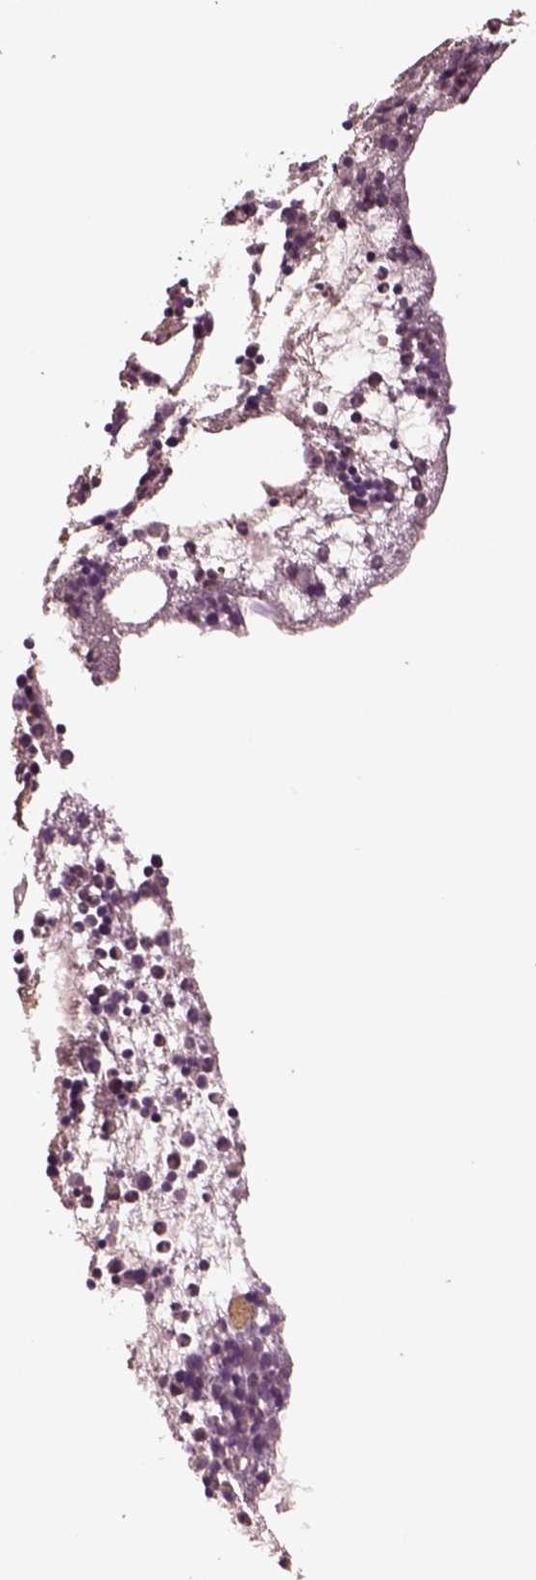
{"staining": {"intensity": "moderate", "quantity": "25%-75%", "location": "cytoplasmic/membranous"}, "tissue": "bone marrow", "cell_type": "Hematopoietic cells", "image_type": "normal", "snomed": [{"axis": "morphology", "description": "Normal tissue, NOS"}, {"axis": "topography", "description": "Bone marrow"}], "caption": "IHC (DAB (3,3'-diaminobenzidine)) staining of normal bone marrow displays moderate cytoplasmic/membranous protein positivity in about 25%-75% of hematopoietic cells. Using DAB (brown) and hematoxylin (blue) stains, captured at high magnification using brightfield microscopy.", "gene": "PTX4", "patient": {"sex": "male", "age": 54}}